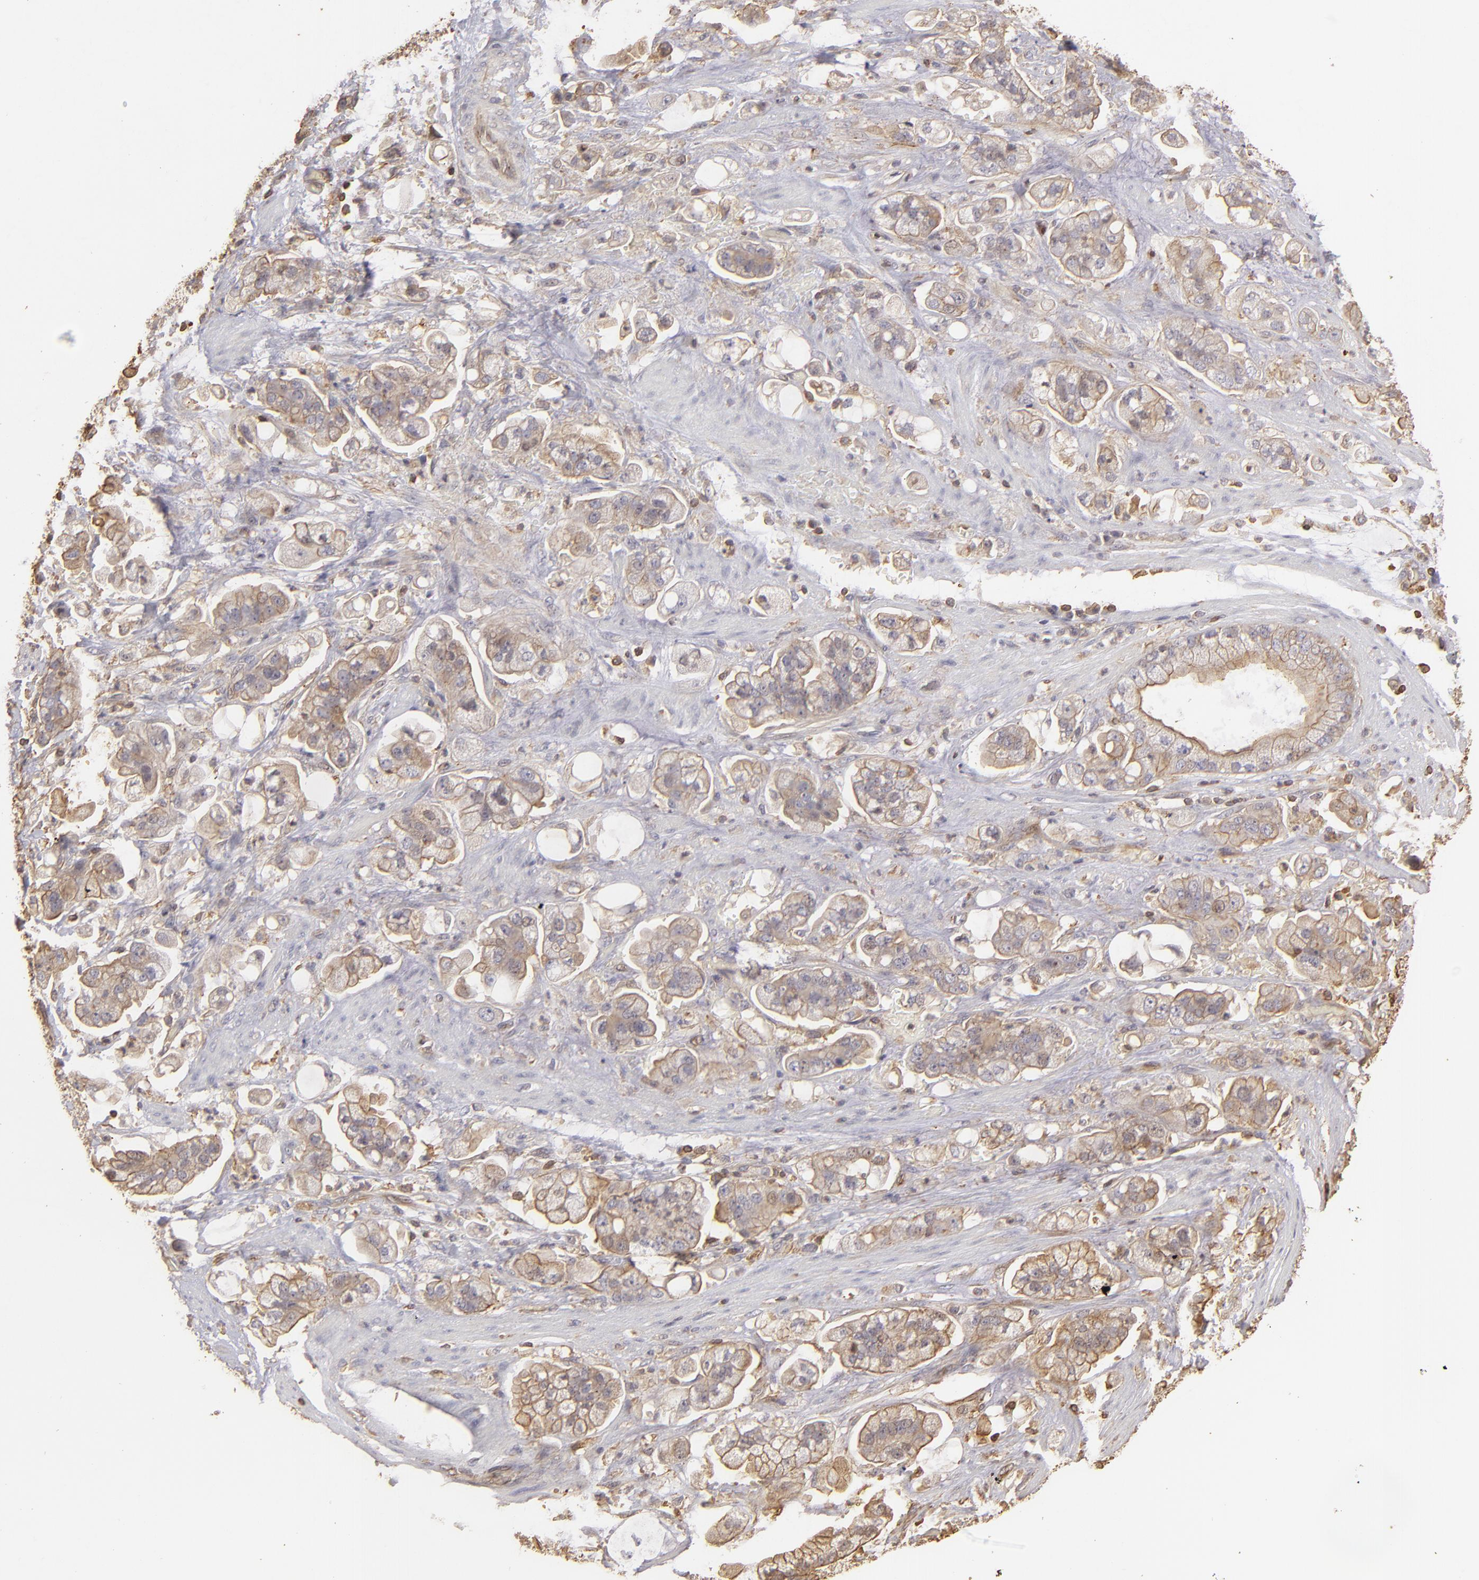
{"staining": {"intensity": "weak", "quantity": ">75%", "location": "cytoplasmic/membranous"}, "tissue": "stomach cancer", "cell_type": "Tumor cells", "image_type": "cancer", "snomed": [{"axis": "morphology", "description": "Adenocarcinoma, NOS"}, {"axis": "topography", "description": "Stomach"}], "caption": "DAB immunohistochemical staining of stomach cancer (adenocarcinoma) demonstrates weak cytoplasmic/membranous protein positivity in approximately >75% of tumor cells.", "gene": "ACTB", "patient": {"sex": "male", "age": 62}}